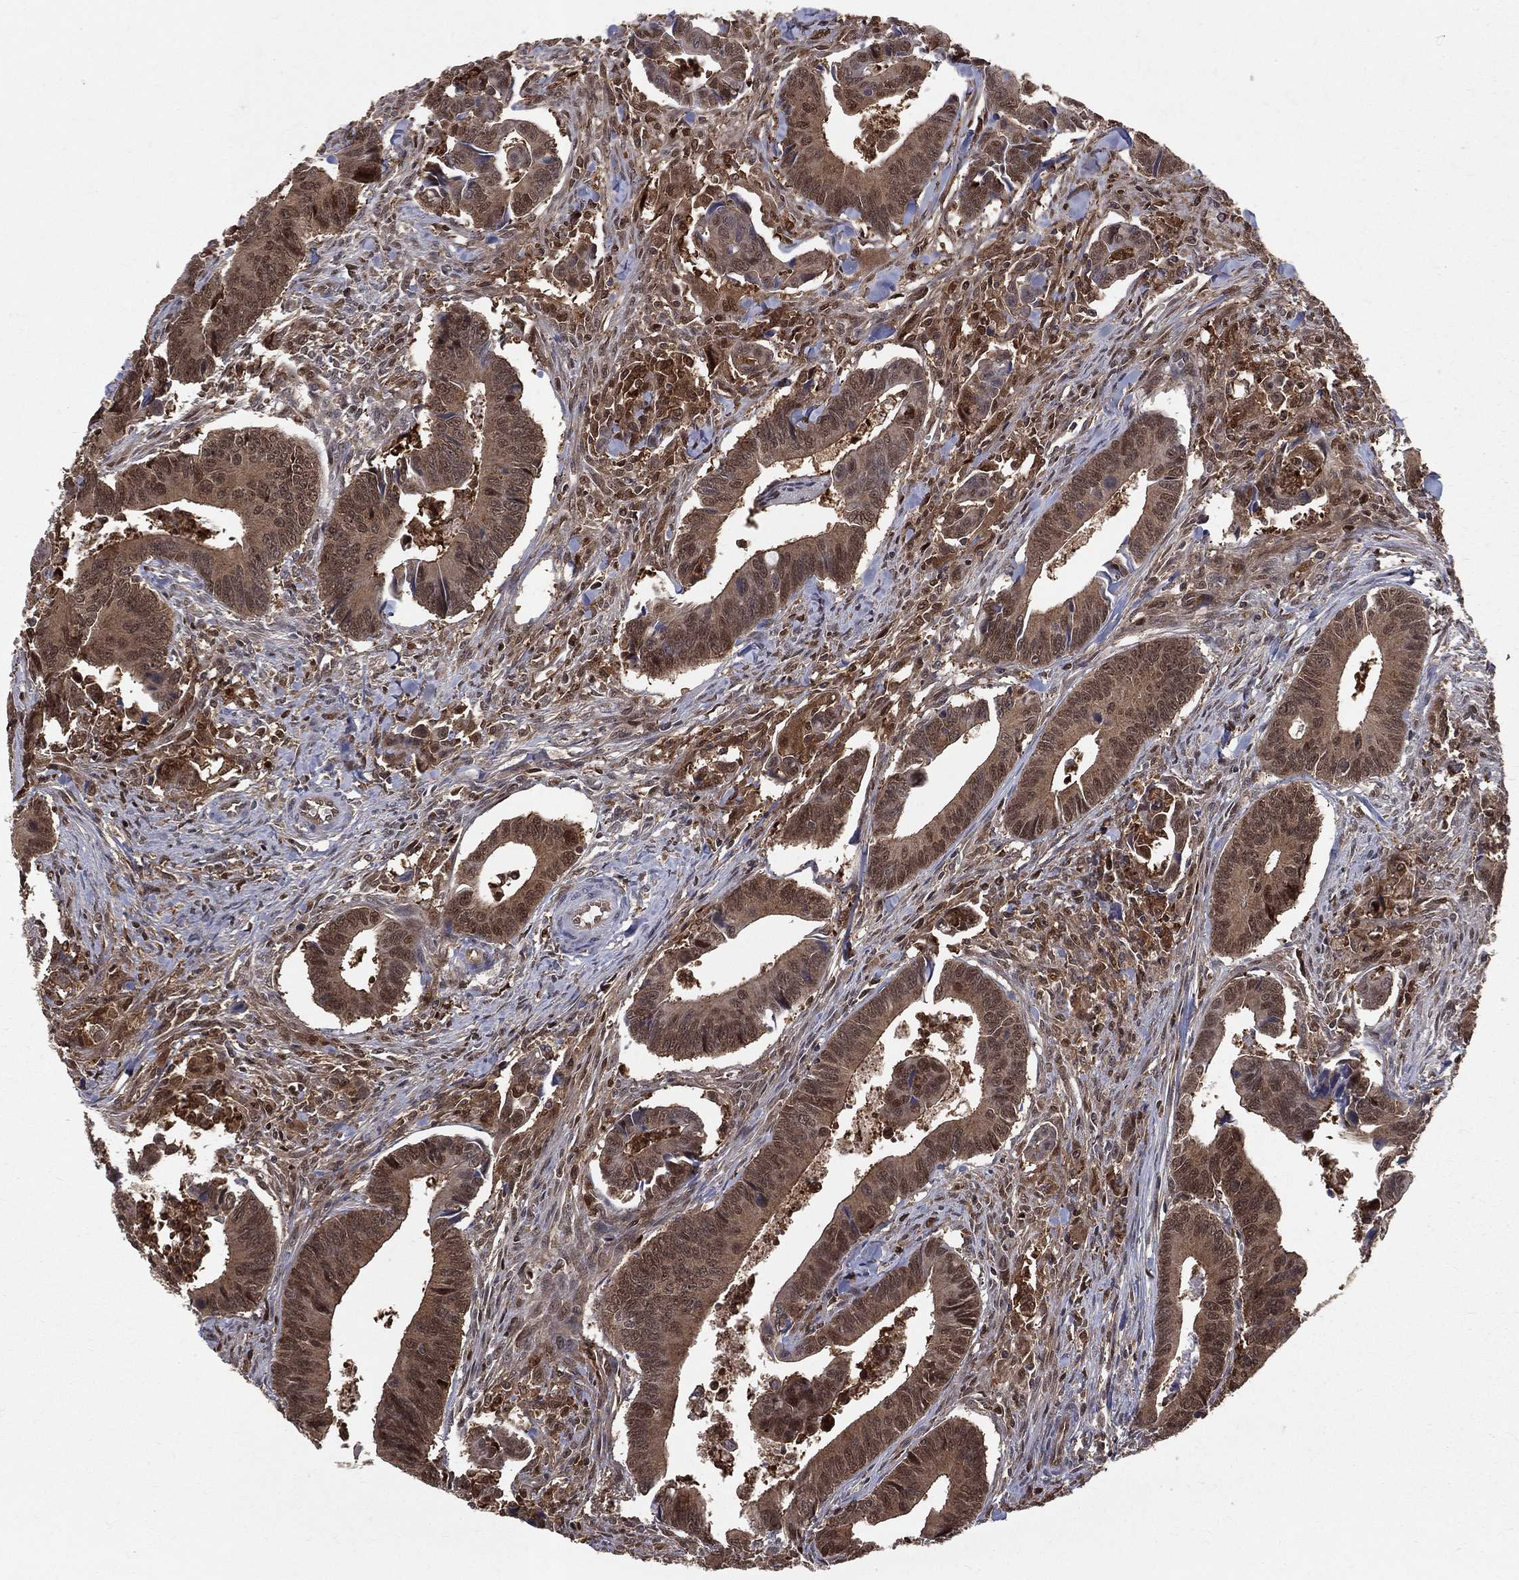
{"staining": {"intensity": "weak", "quantity": ">75%", "location": "cytoplasmic/membranous"}, "tissue": "colorectal cancer", "cell_type": "Tumor cells", "image_type": "cancer", "snomed": [{"axis": "morphology", "description": "Adenocarcinoma, NOS"}, {"axis": "topography", "description": "Rectum"}], "caption": "Human adenocarcinoma (colorectal) stained for a protein (brown) exhibits weak cytoplasmic/membranous positive expression in about >75% of tumor cells.", "gene": "ENO1", "patient": {"sex": "male", "age": 67}}